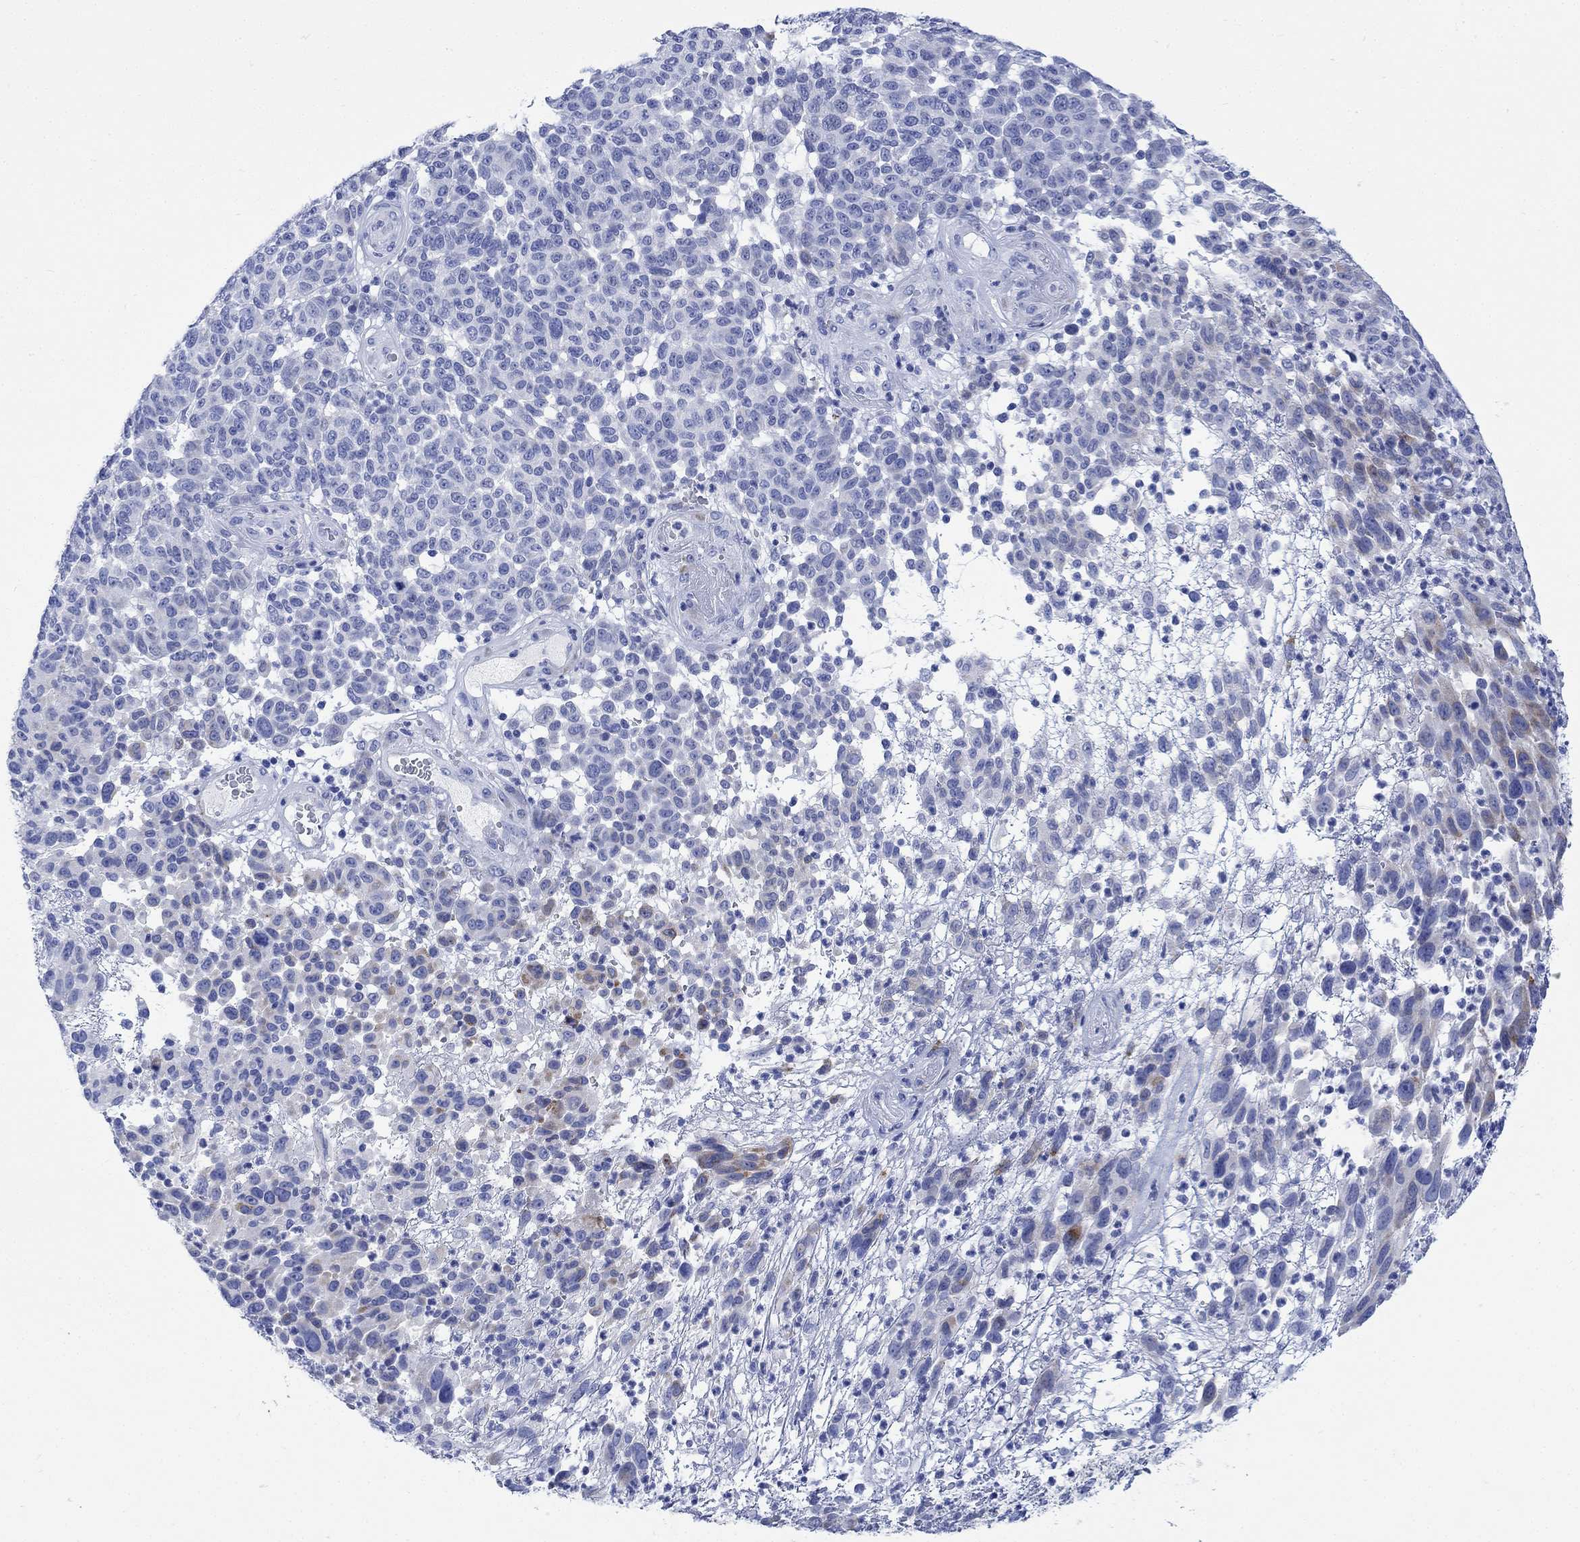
{"staining": {"intensity": "weak", "quantity": "<25%", "location": "cytoplasmic/membranous"}, "tissue": "melanoma", "cell_type": "Tumor cells", "image_type": "cancer", "snomed": [{"axis": "morphology", "description": "Malignant melanoma, NOS"}, {"axis": "topography", "description": "Skin"}], "caption": "A high-resolution photomicrograph shows immunohistochemistry staining of malignant melanoma, which reveals no significant staining in tumor cells.", "gene": "MYL1", "patient": {"sex": "male", "age": 59}}